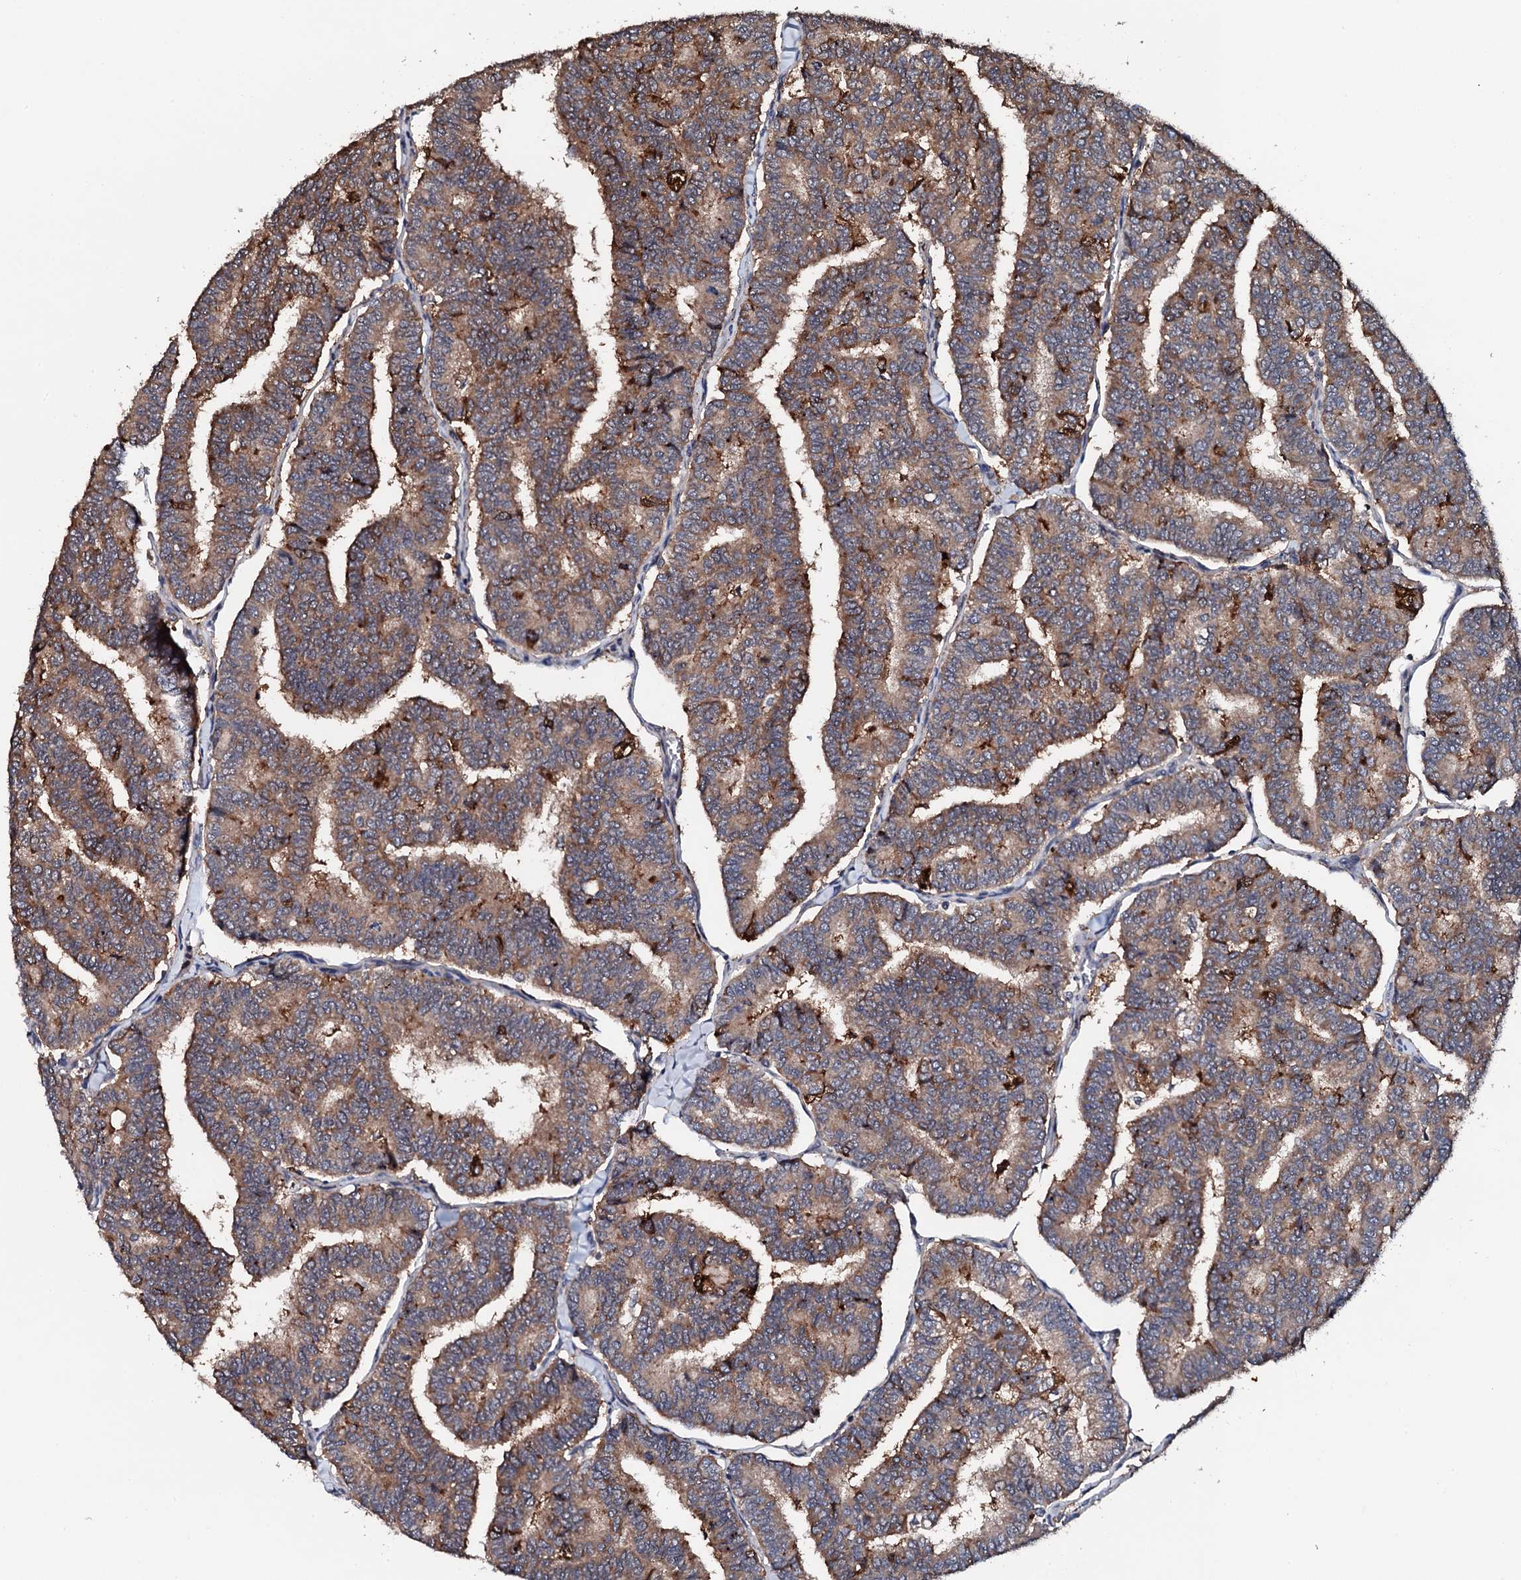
{"staining": {"intensity": "weak", "quantity": ">75%", "location": "cytoplasmic/membranous"}, "tissue": "thyroid cancer", "cell_type": "Tumor cells", "image_type": "cancer", "snomed": [{"axis": "morphology", "description": "Papillary adenocarcinoma, NOS"}, {"axis": "topography", "description": "Thyroid gland"}], "caption": "Protein expression analysis of thyroid cancer exhibits weak cytoplasmic/membranous positivity in about >75% of tumor cells. (IHC, brightfield microscopy, high magnification).", "gene": "EDC3", "patient": {"sex": "female", "age": 35}}